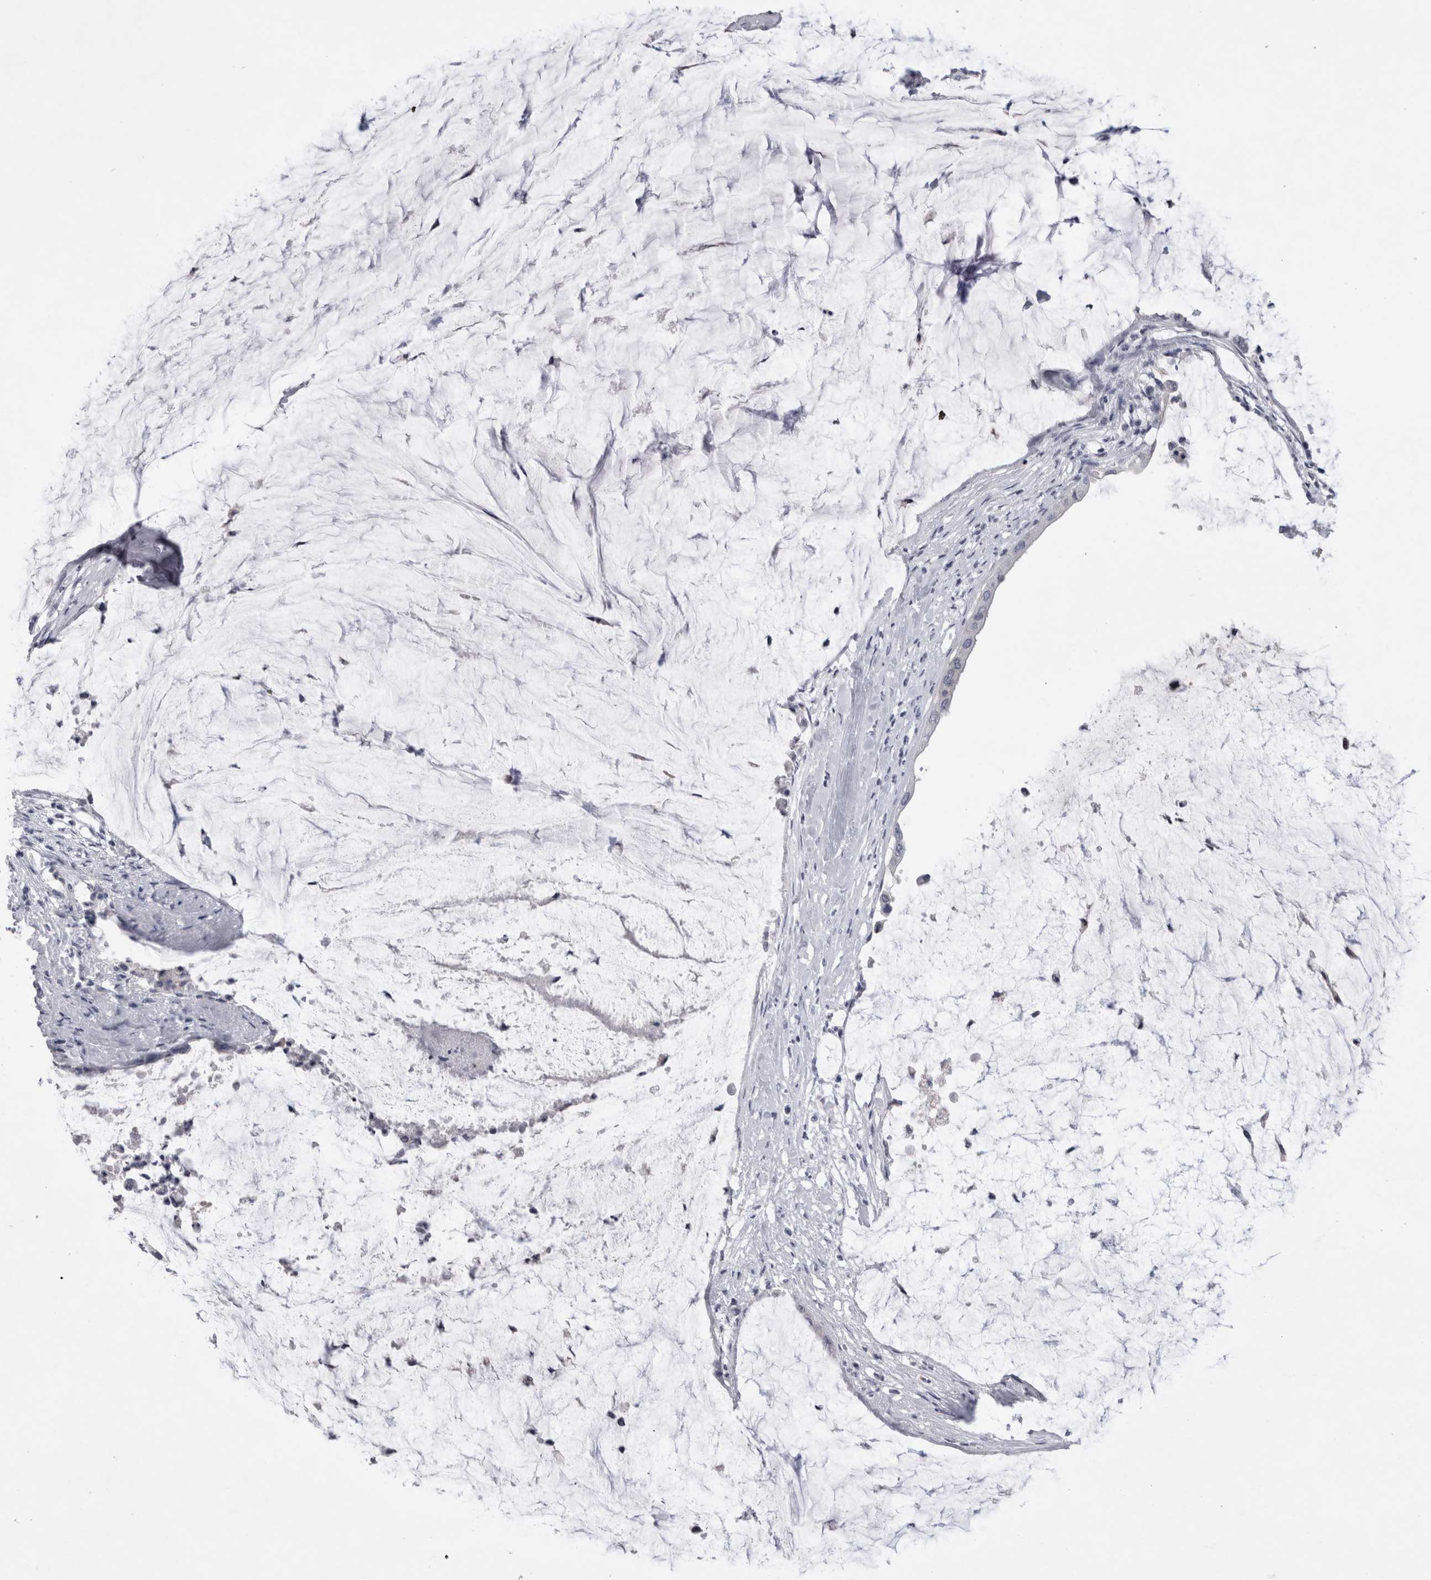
{"staining": {"intensity": "negative", "quantity": "none", "location": "none"}, "tissue": "pancreatic cancer", "cell_type": "Tumor cells", "image_type": "cancer", "snomed": [{"axis": "morphology", "description": "Adenocarcinoma, NOS"}, {"axis": "topography", "description": "Pancreas"}], "caption": "Adenocarcinoma (pancreatic) was stained to show a protein in brown. There is no significant staining in tumor cells. (IHC, brightfield microscopy, high magnification).", "gene": "DHRS4", "patient": {"sex": "male", "age": 41}}